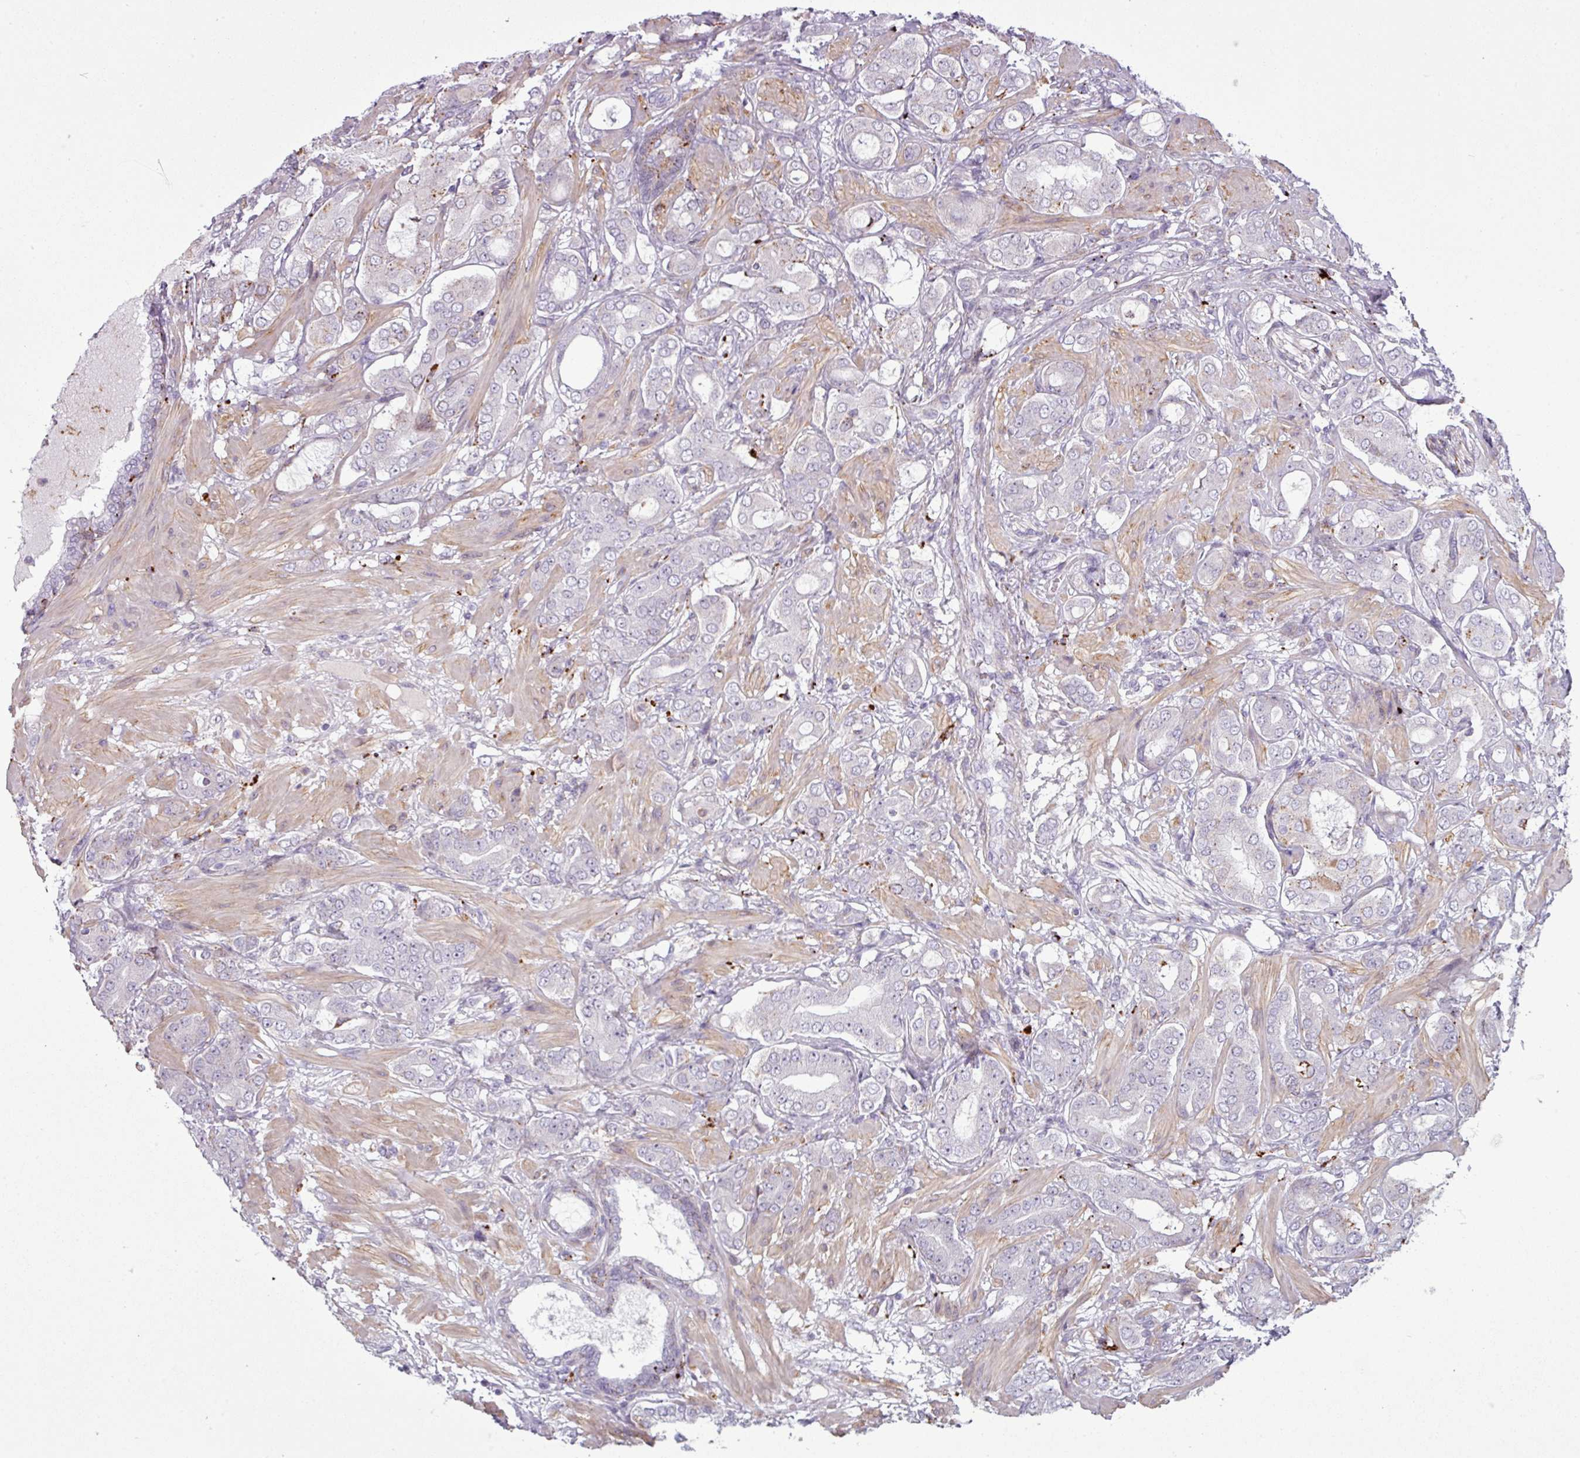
{"staining": {"intensity": "negative", "quantity": "none", "location": "none"}, "tissue": "prostate cancer", "cell_type": "Tumor cells", "image_type": "cancer", "snomed": [{"axis": "morphology", "description": "Adenocarcinoma, Low grade"}, {"axis": "topography", "description": "Prostate"}], "caption": "Immunohistochemistry of human prostate cancer (low-grade adenocarcinoma) demonstrates no positivity in tumor cells.", "gene": "MAP7D2", "patient": {"sex": "male", "age": 57}}